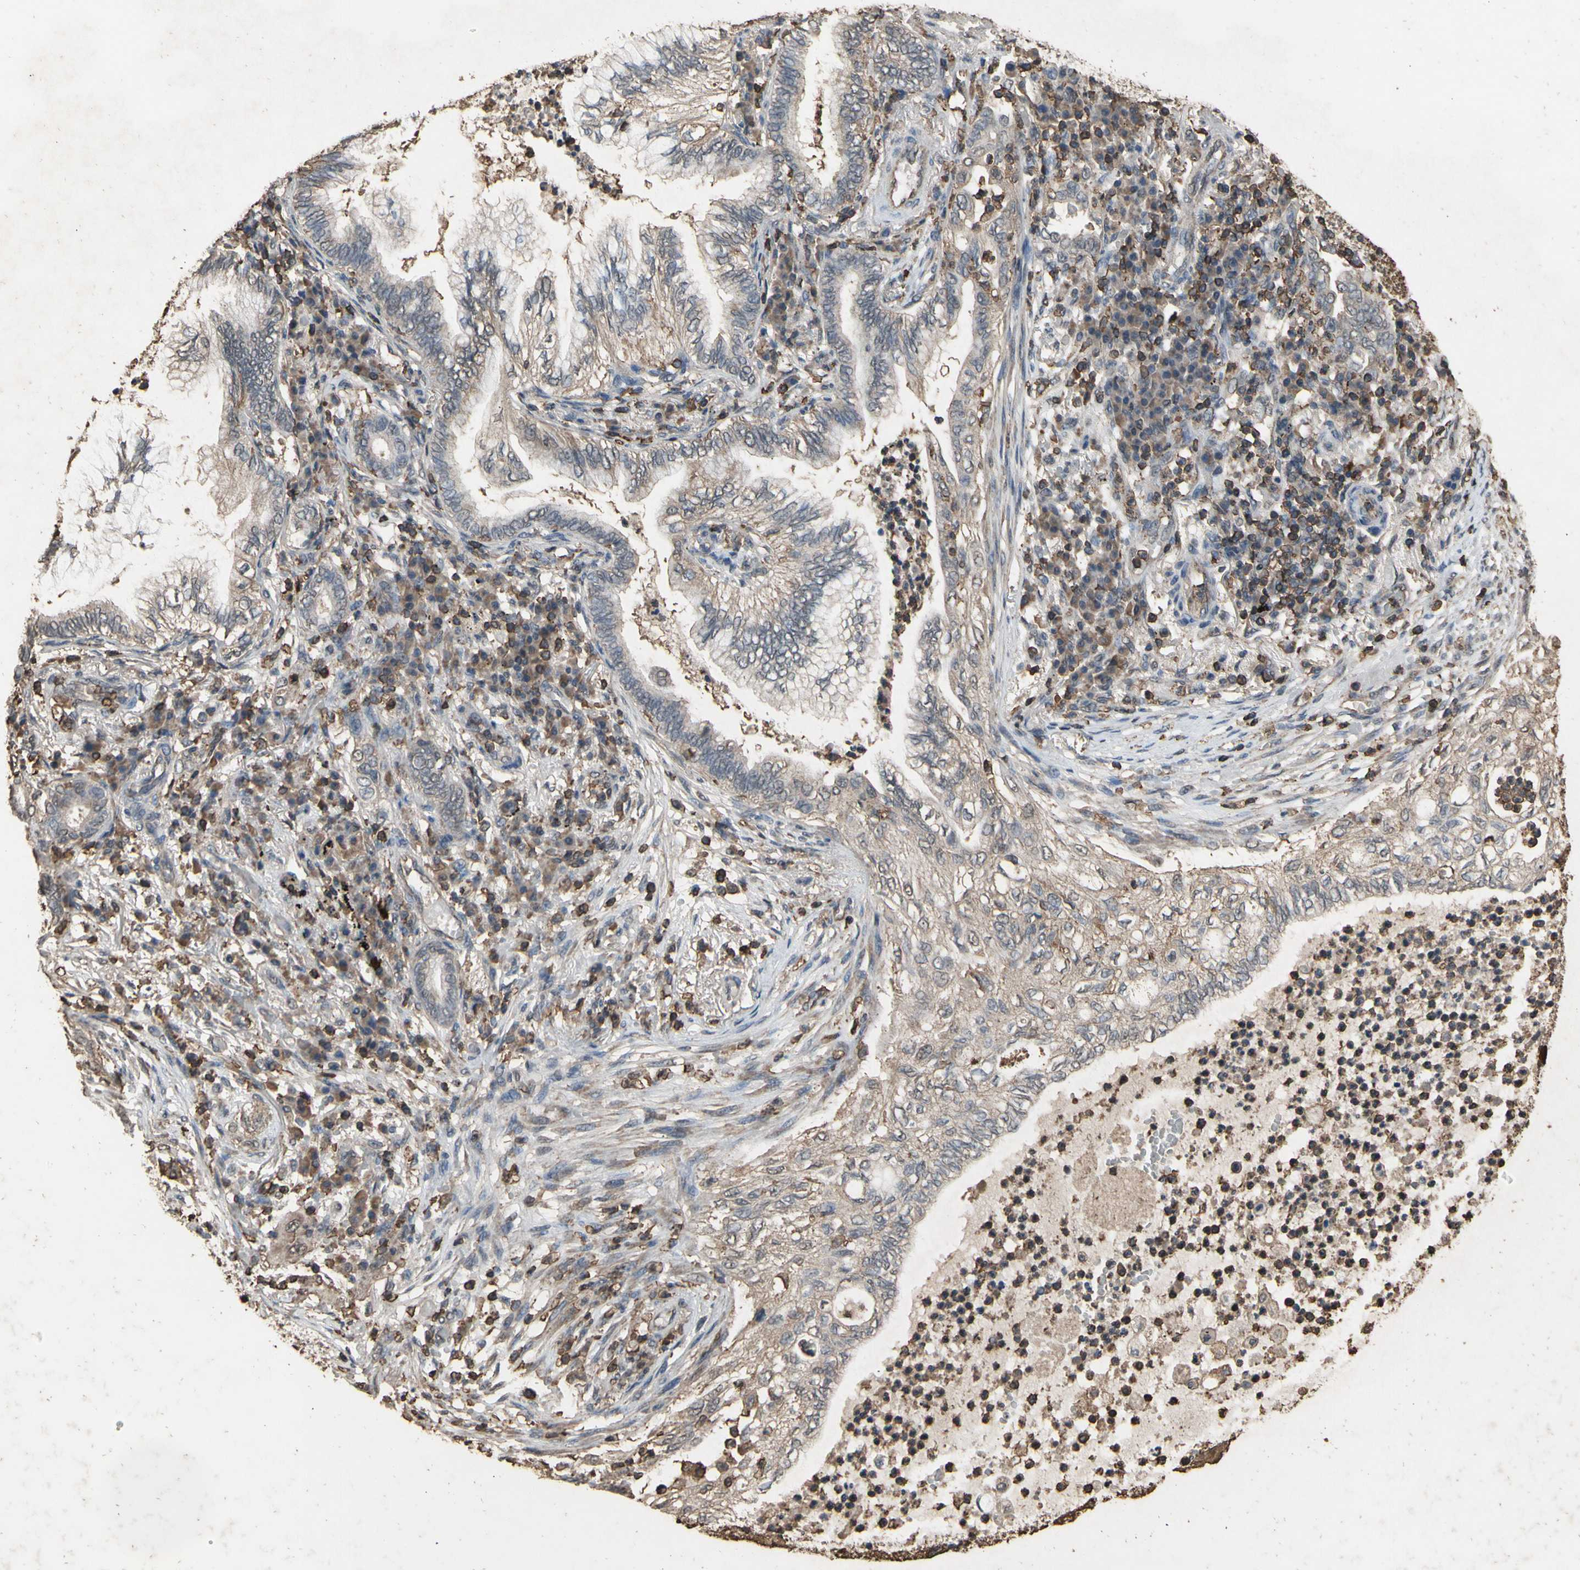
{"staining": {"intensity": "weak", "quantity": "25%-75%", "location": "cytoplasmic/membranous"}, "tissue": "lung cancer", "cell_type": "Tumor cells", "image_type": "cancer", "snomed": [{"axis": "morphology", "description": "Normal tissue, NOS"}, {"axis": "morphology", "description": "Adenocarcinoma, NOS"}, {"axis": "topography", "description": "Bronchus"}, {"axis": "topography", "description": "Lung"}], "caption": "Tumor cells exhibit low levels of weak cytoplasmic/membranous expression in approximately 25%-75% of cells in human lung cancer.", "gene": "TNFSF13B", "patient": {"sex": "female", "age": 70}}